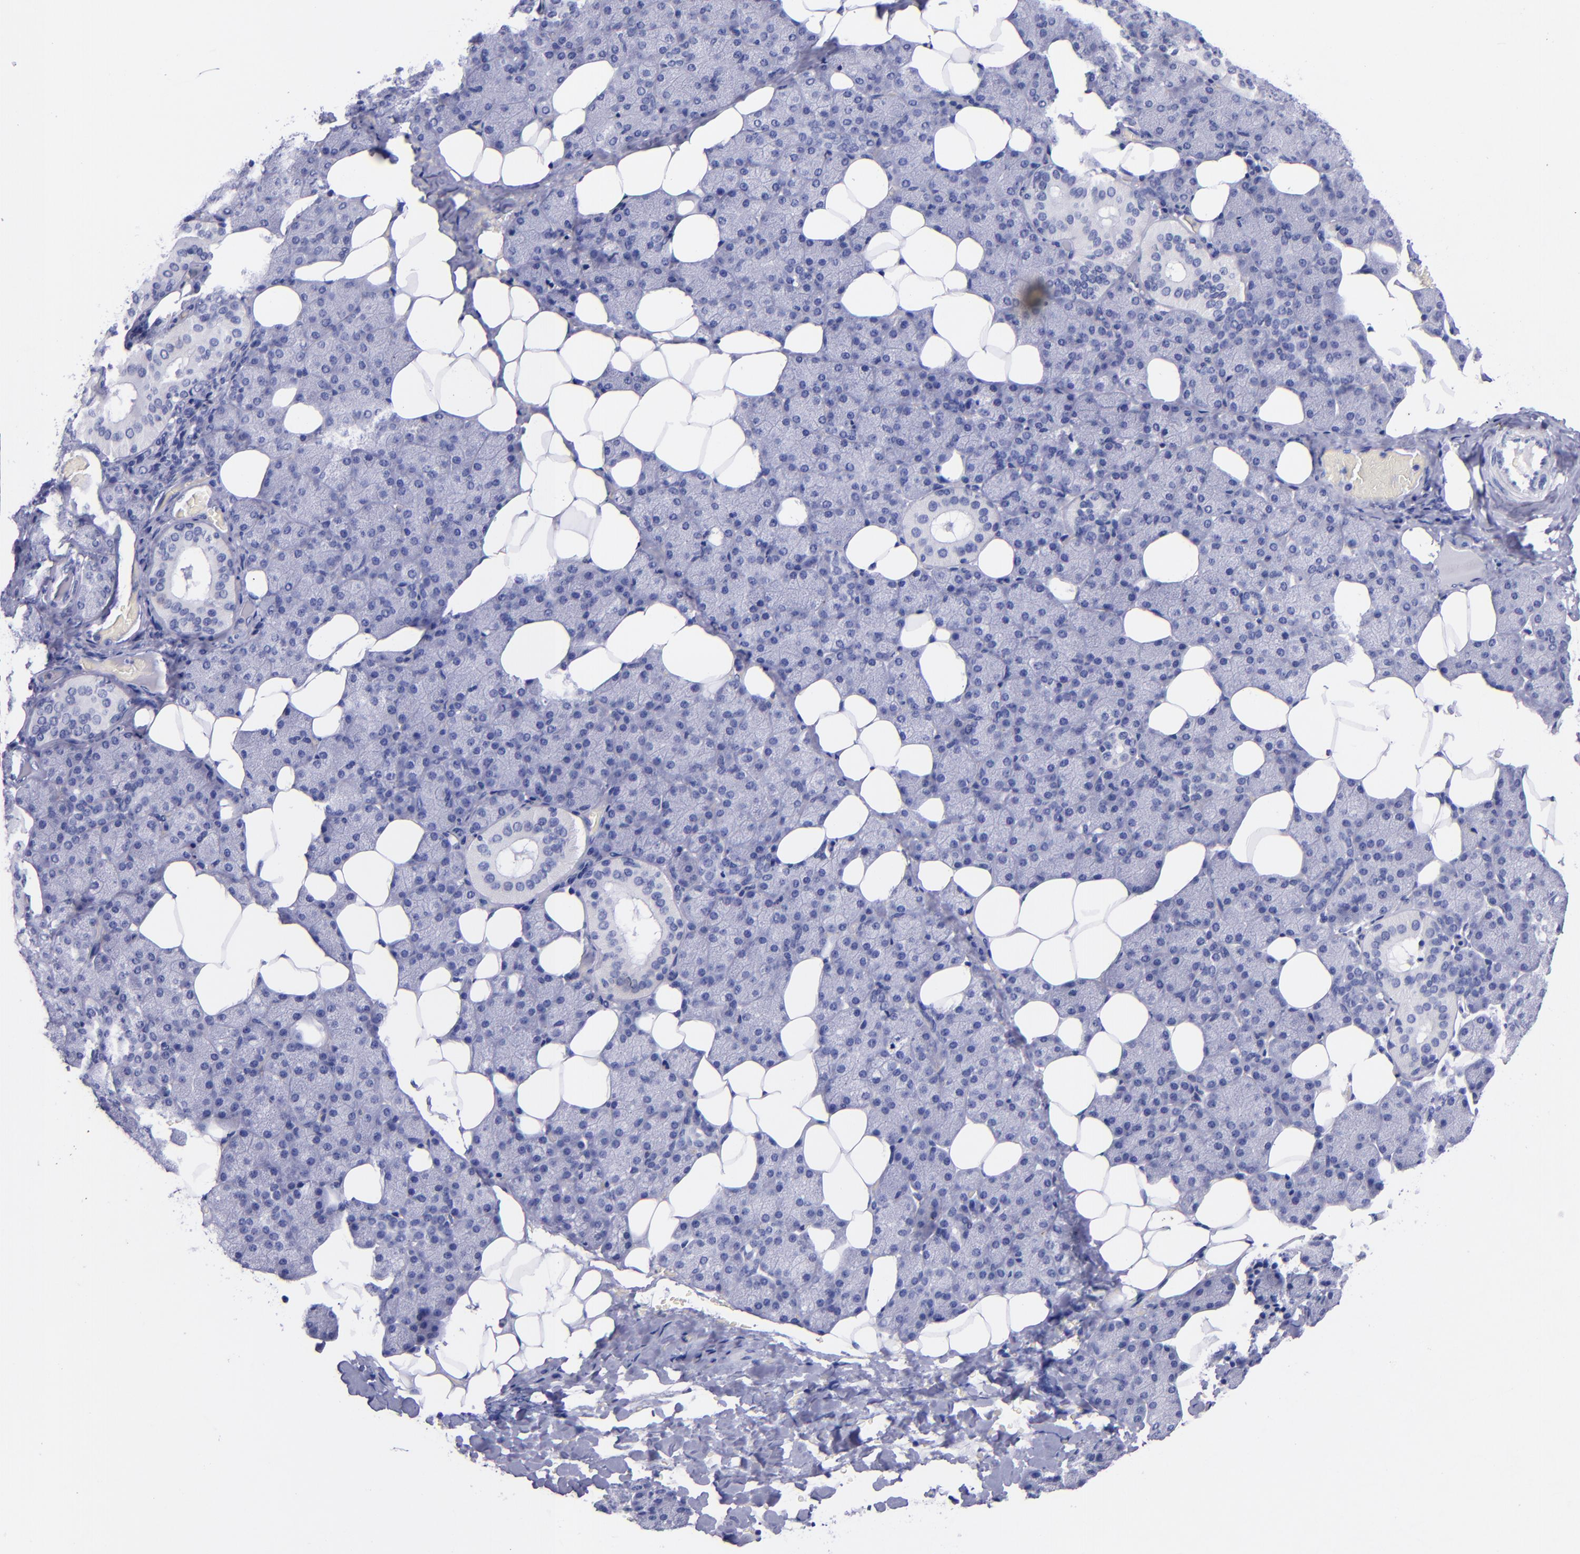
{"staining": {"intensity": "negative", "quantity": "none", "location": "none"}, "tissue": "salivary gland", "cell_type": "Glandular cells", "image_type": "normal", "snomed": [{"axis": "morphology", "description": "Normal tissue, NOS"}, {"axis": "topography", "description": "Lymph node"}, {"axis": "topography", "description": "Salivary gland"}], "caption": "Glandular cells show no significant staining in normal salivary gland. Nuclei are stained in blue.", "gene": "SV2A", "patient": {"sex": "male", "age": 8}}